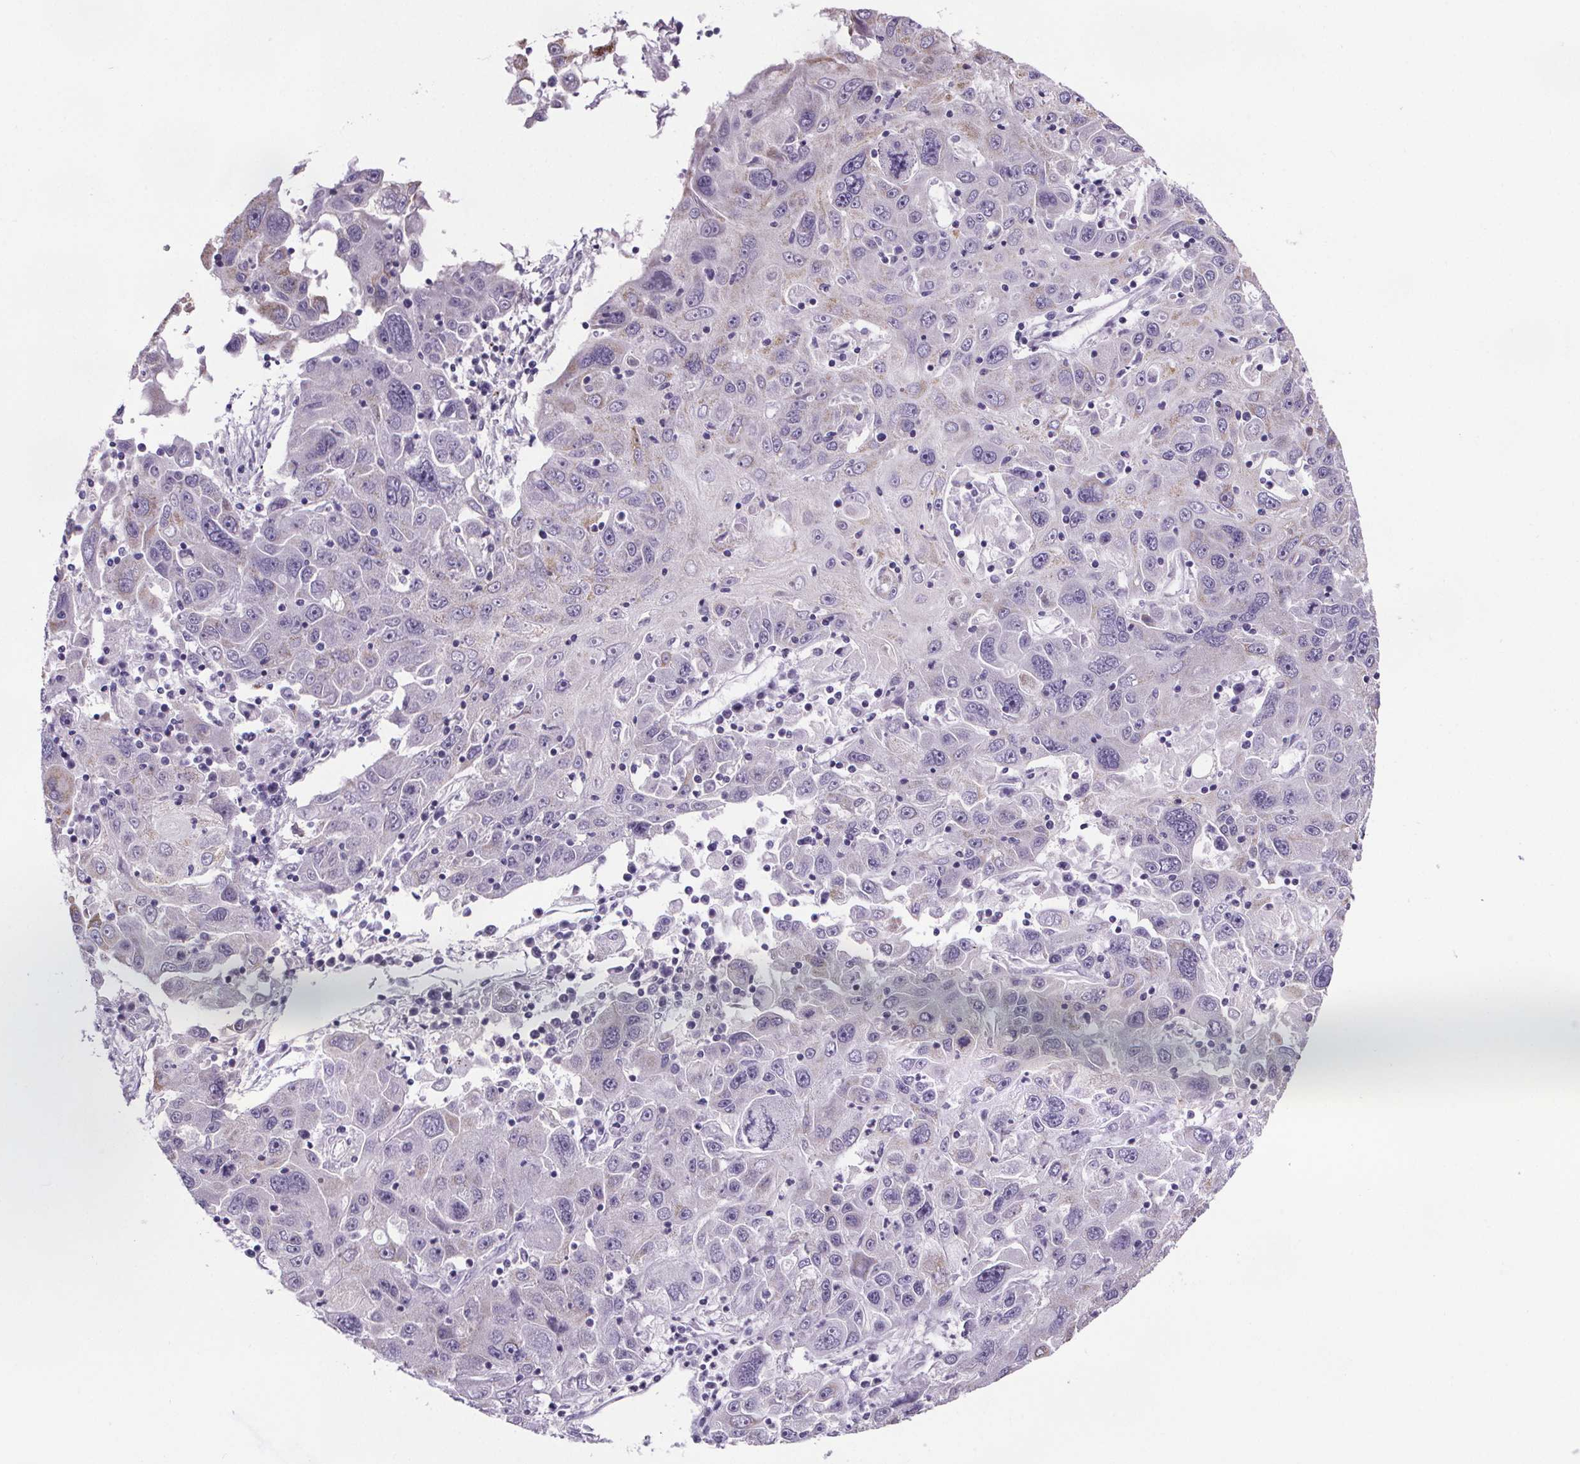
{"staining": {"intensity": "negative", "quantity": "none", "location": "none"}, "tissue": "stomach cancer", "cell_type": "Tumor cells", "image_type": "cancer", "snomed": [{"axis": "morphology", "description": "Adenocarcinoma, NOS"}, {"axis": "topography", "description": "Stomach"}], "caption": "Human stomach adenocarcinoma stained for a protein using IHC shows no staining in tumor cells.", "gene": "CUBN", "patient": {"sex": "male", "age": 56}}